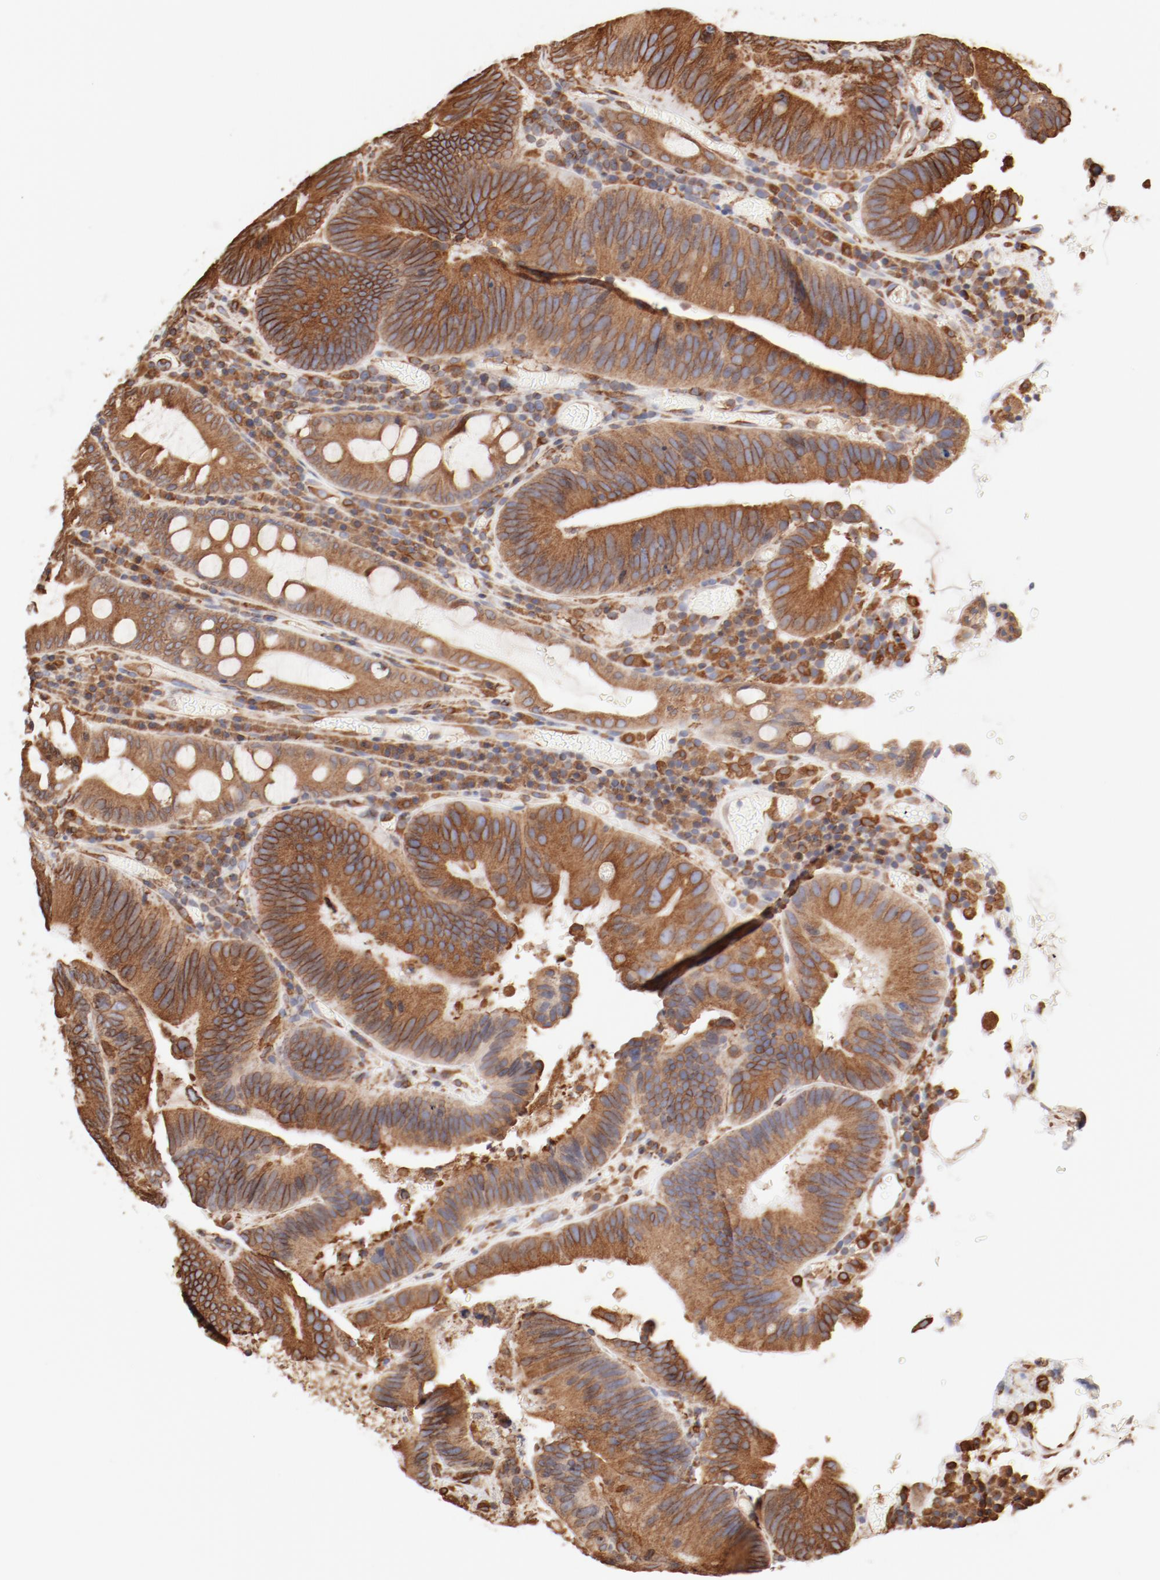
{"staining": {"intensity": "moderate", "quantity": ">75%", "location": "cytoplasmic/membranous"}, "tissue": "colorectal cancer", "cell_type": "Tumor cells", "image_type": "cancer", "snomed": [{"axis": "morphology", "description": "Normal tissue, NOS"}, {"axis": "morphology", "description": "Adenocarcinoma, NOS"}, {"axis": "topography", "description": "Colon"}], "caption": "Moderate cytoplasmic/membranous expression is present in about >75% of tumor cells in colorectal cancer (adenocarcinoma).", "gene": "BCAP31", "patient": {"sex": "female", "age": 78}}